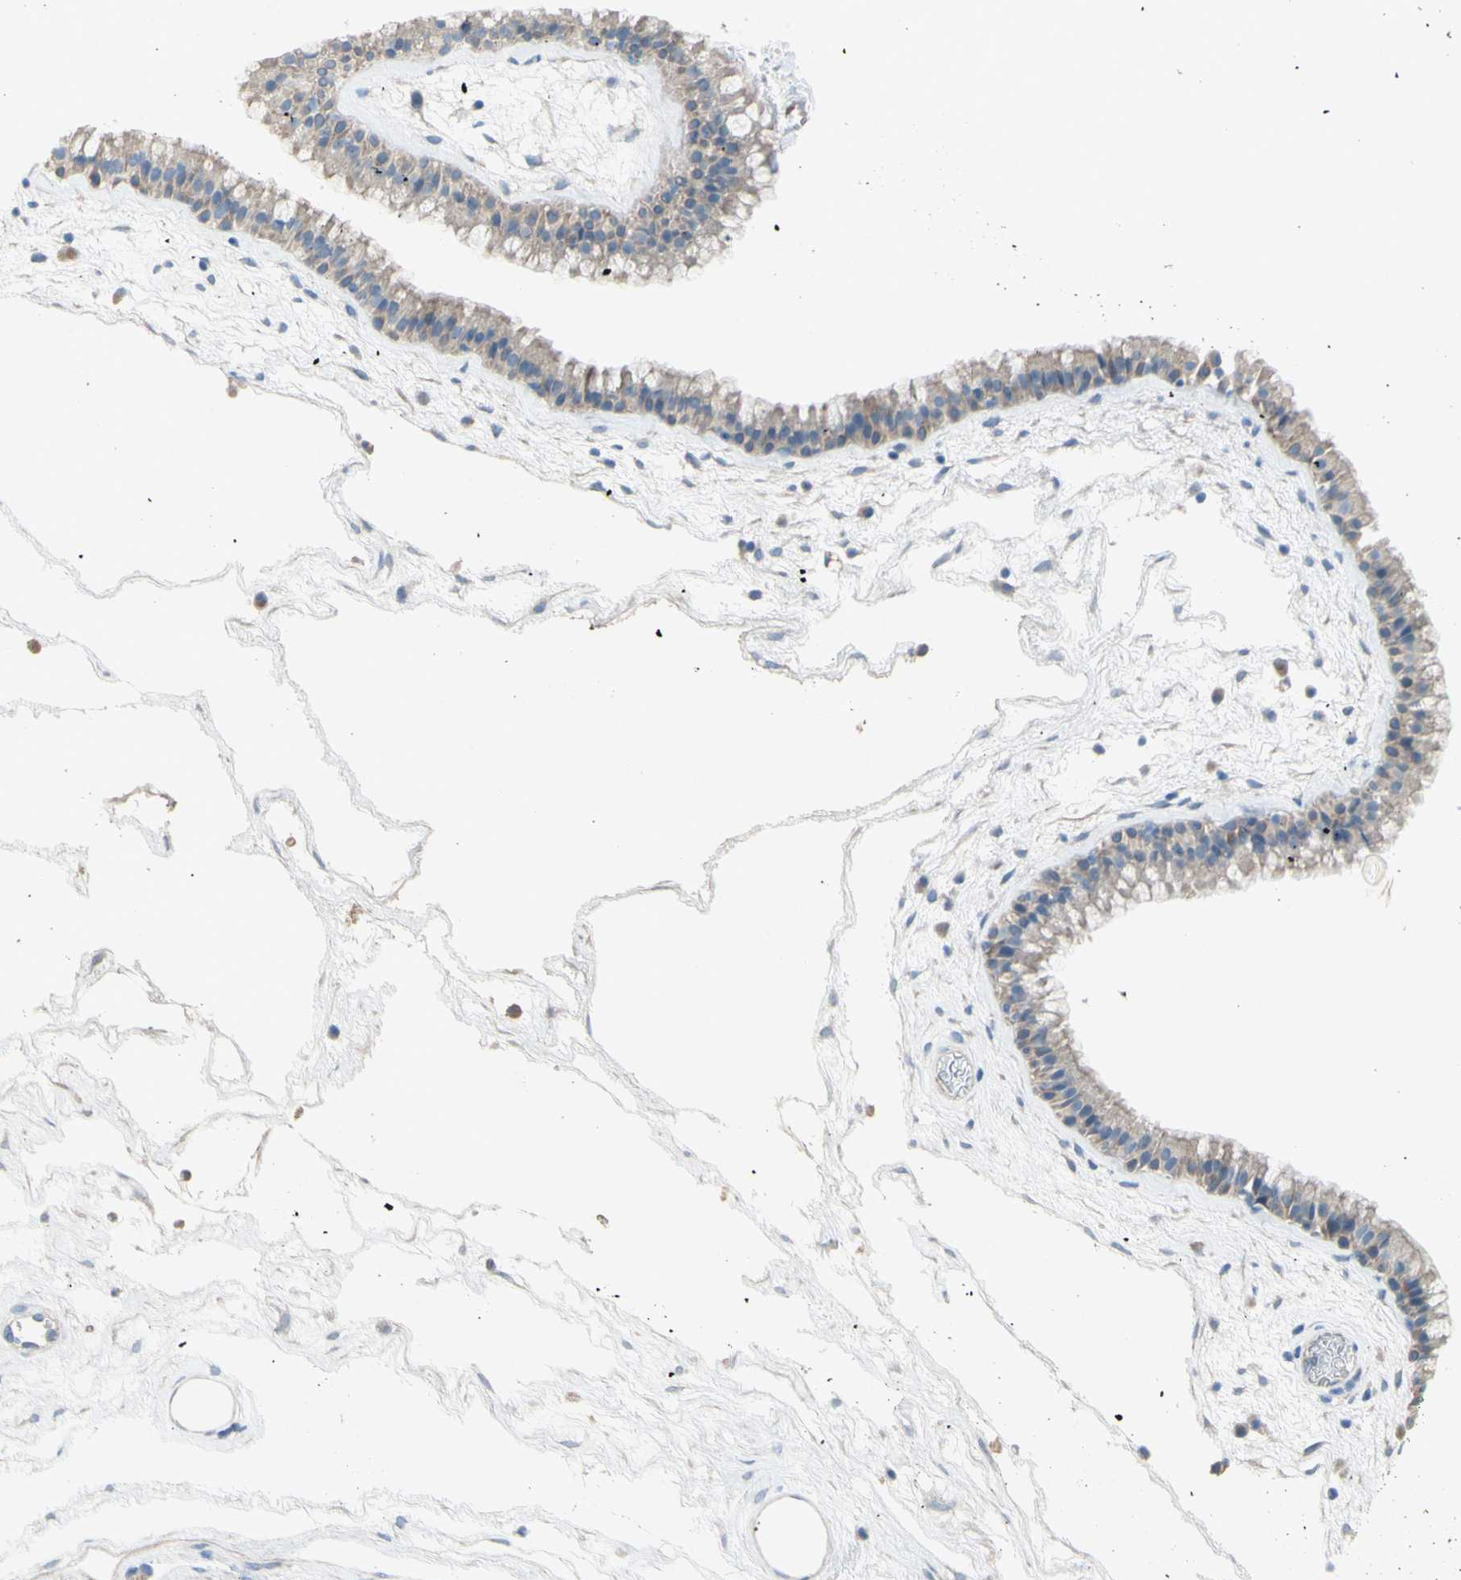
{"staining": {"intensity": "weak", "quantity": ">75%", "location": "cytoplasmic/membranous"}, "tissue": "nasopharynx", "cell_type": "Respiratory epithelial cells", "image_type": "normal", "snomed": [{"axis": "morphology", "description": "Normal tissue, NOS"}, {"axis": "morphology", "description": "Inflammation, NOS"}, {"axis": "topography", "description": "Nasopharynx"}], "caption": "Nasopharynx stained for a protein reveals weak cytoplasmic/membranous positivity in respiratory epithelial cells. The protein of interest is stained brown, and the nuclei are stained in blue (DAB IHC with brightfield microscopy, high magnification).", "gene": "ATRN", "patient": {"sex": "male", "age": 48}}